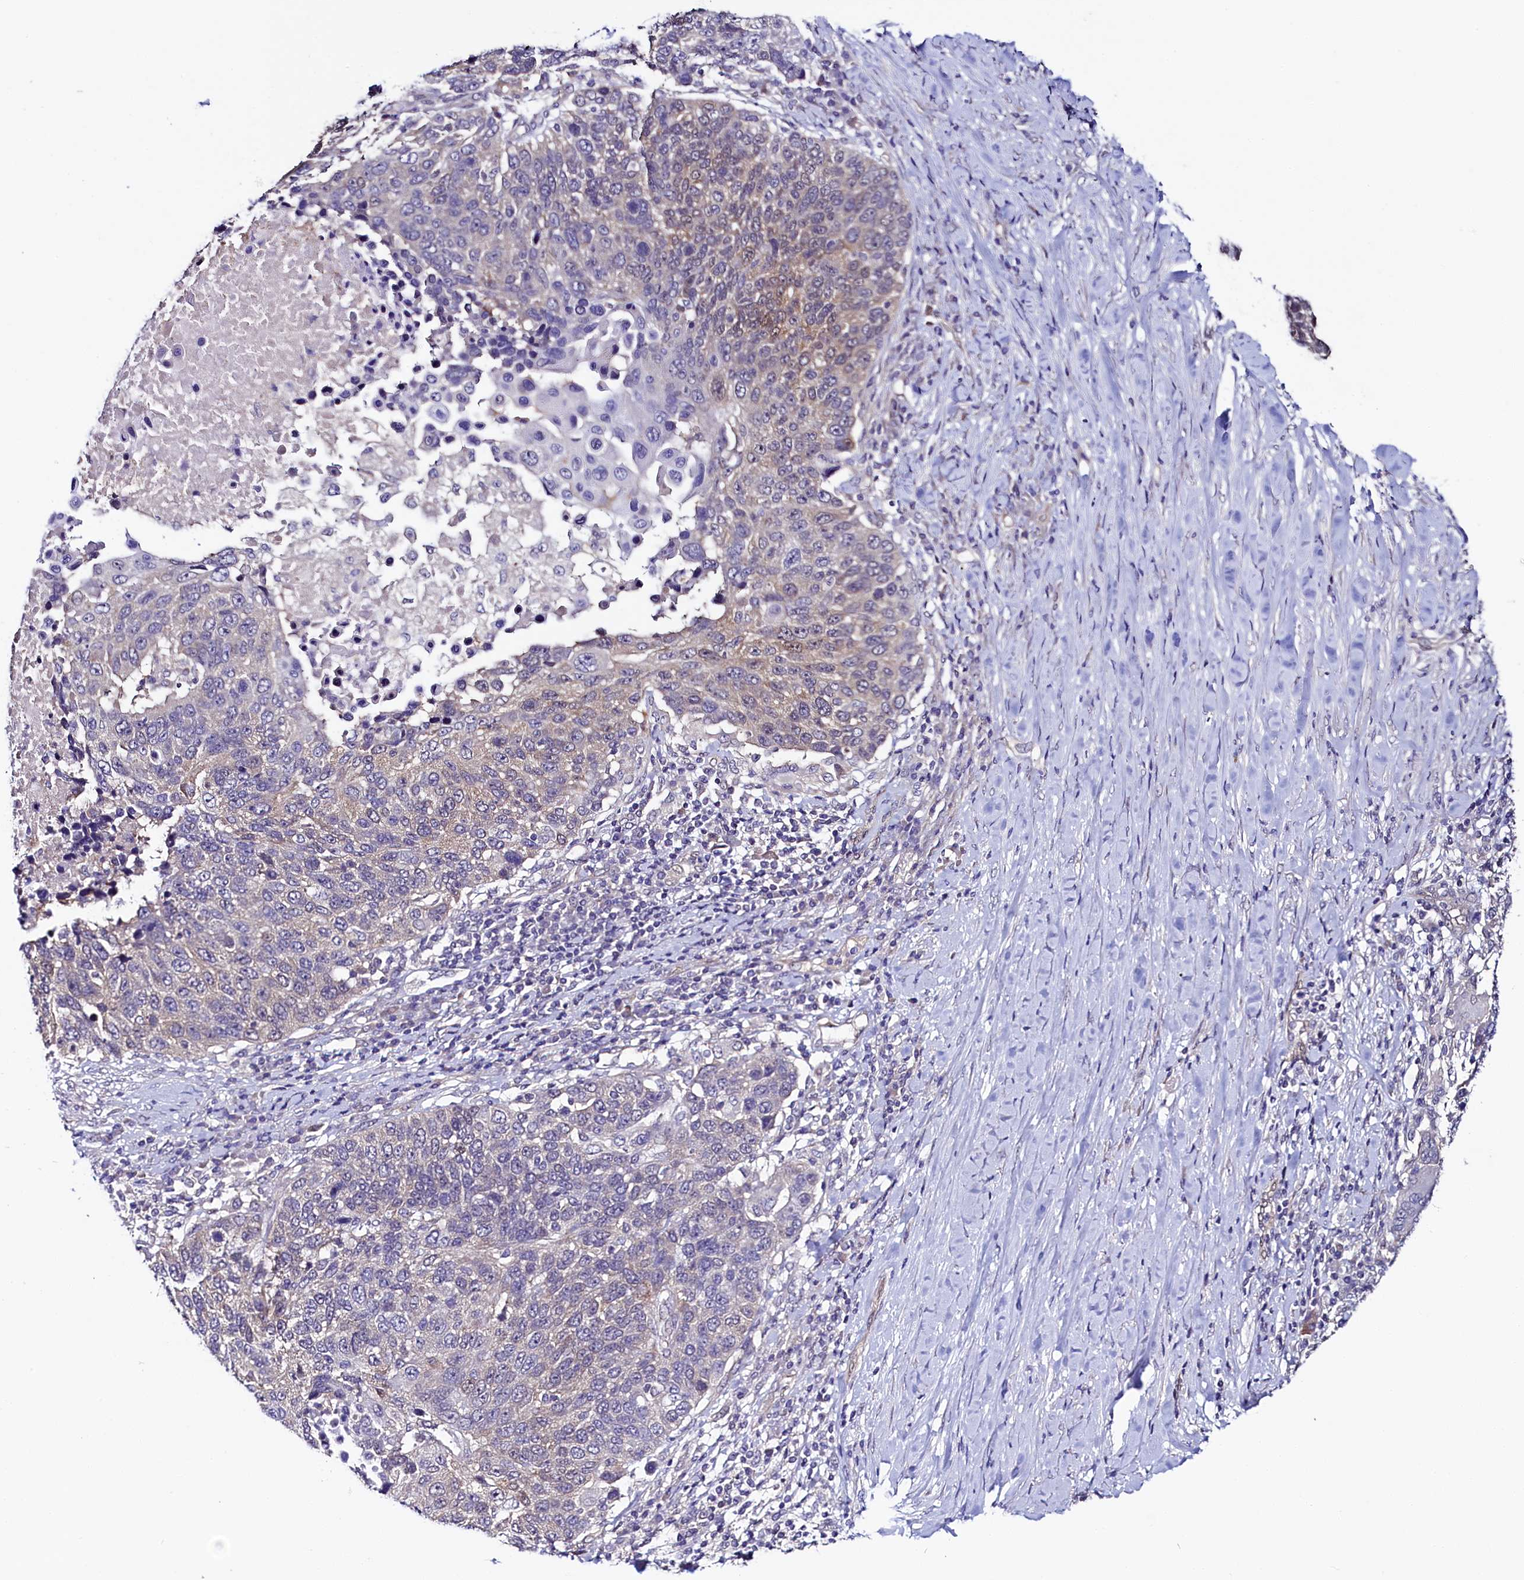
{"staining": {"intensity": "weak", "quantity": "<25%", "location": "cytoplasmic/membranous,nuclear"}, "tissue": "lung cancer", "cell_type": "Tumor cells", "image_type": "cancer", "snomed": [{"axis": "morphology", "description": "Normal tissue, NOS"}, {"axis": "morphology", "description": "Squamous cell carcinoma, NOS"}, {"axis": "topography", "description": "Lymph node"}, {"axis": "topography", "description": "Lung"}], "caption": "IHC micrograph of human squamous cell carcinoma (lung) stained for a protein (brown), which shows no staining in tumor cells. Nuclei are stained in blue.", "gene": "FLYWCH2", "patient": {"sex": "male", "age": 66}}